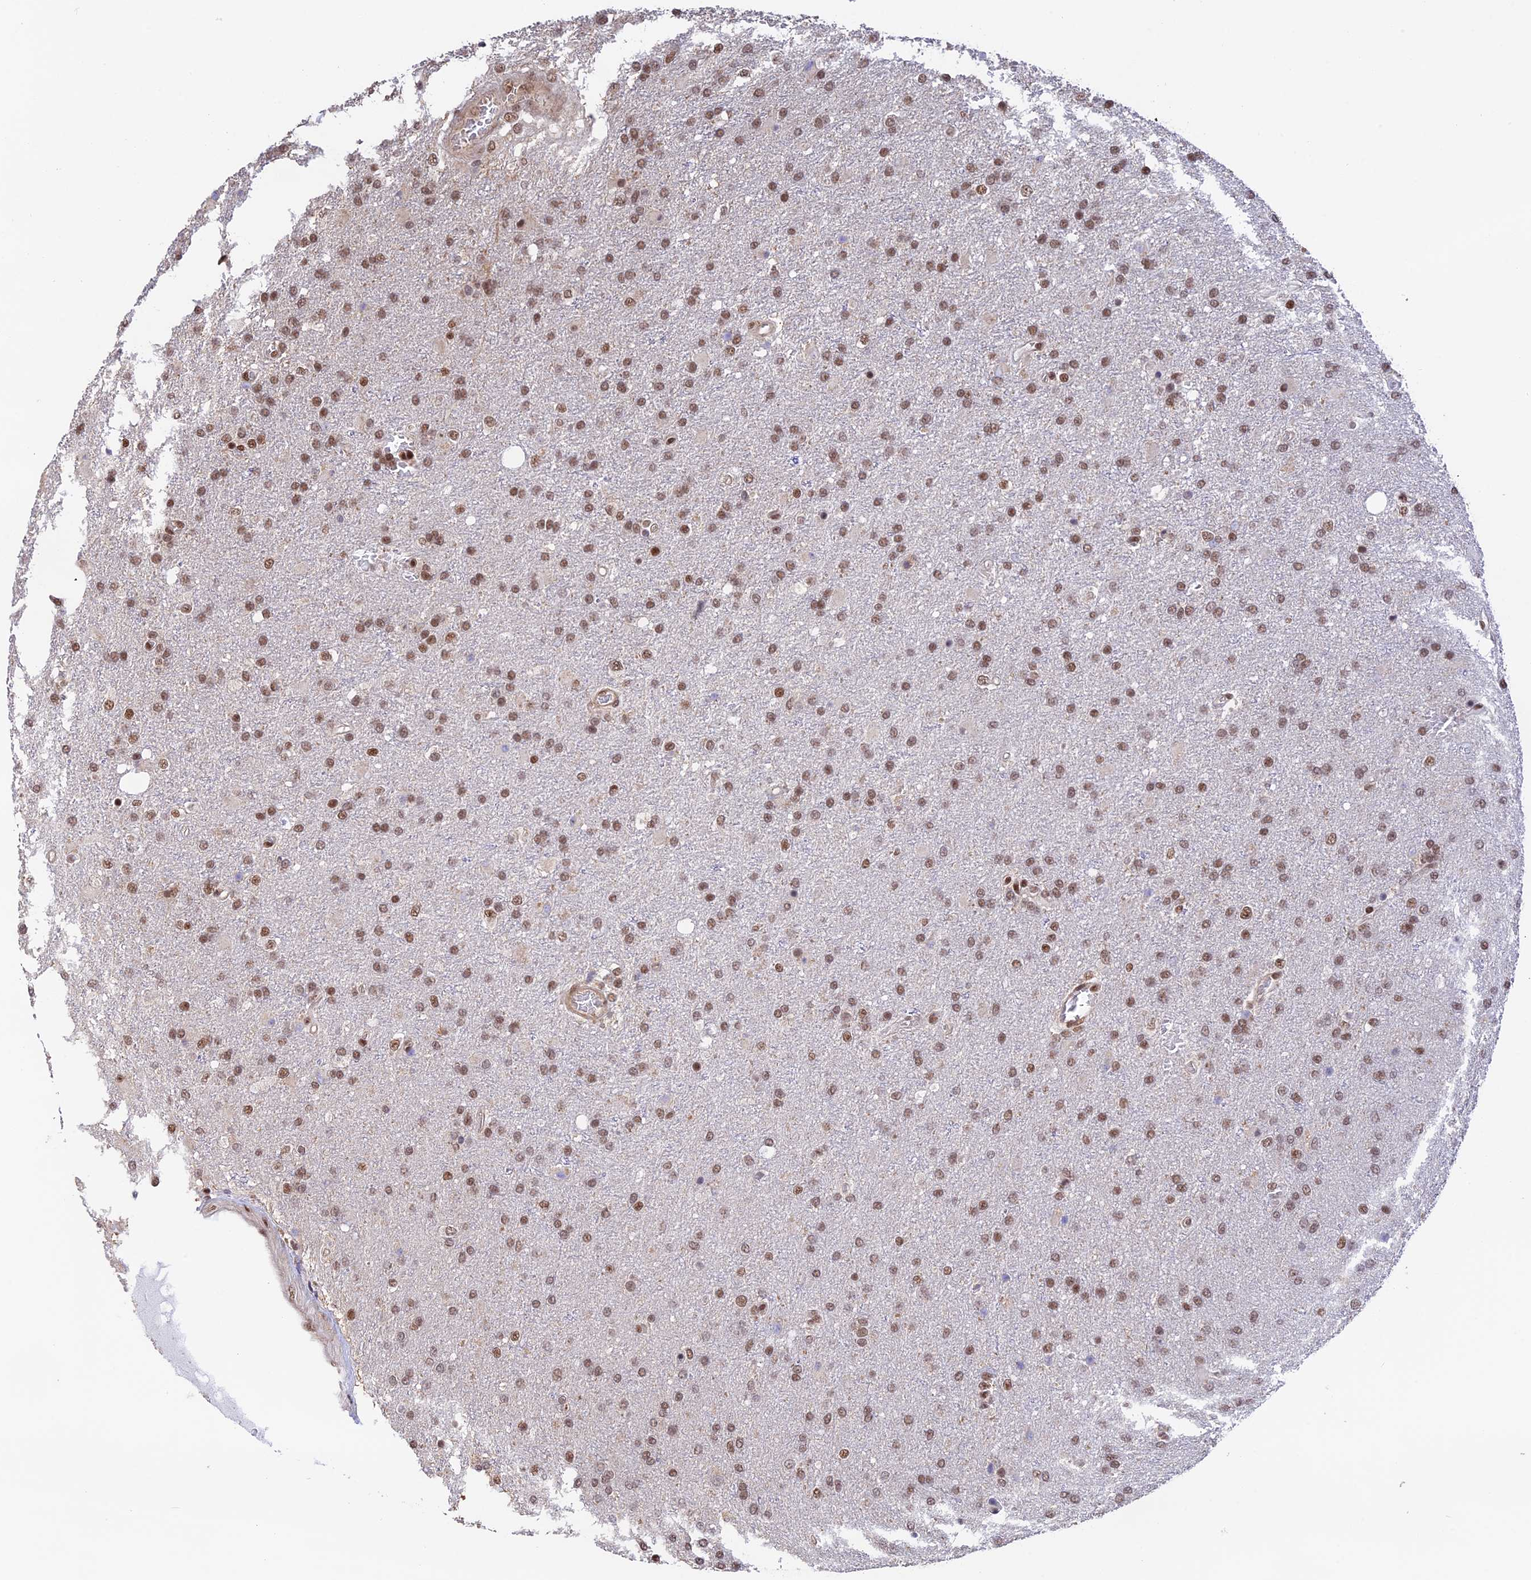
{"staining": {"intensity": "moderate", "quantity": ">75%", "location": "nuclear"}, "tissue": "glioma", "cell_type": "Tumor cells", "image_type": "cancer", "snomed": [{"axis": "morphology", "description": "Glioma, malignant, High grade"}, {"axis": "topography", "description": "Brain"}], "caption": "An IHC micrograph of neoplastic tissue is shown. Protein staining in brown labels moderate nuclear positivity in glioma within tumor cells. The staining is performed using DAB (3,3'-diaminobenzidine) brown chromogen to label protein expression. The nuclei are counter-stained blue using hematoxylin.", "gene": "THAP11", "patient": {"sex": "female", "age": 74}}